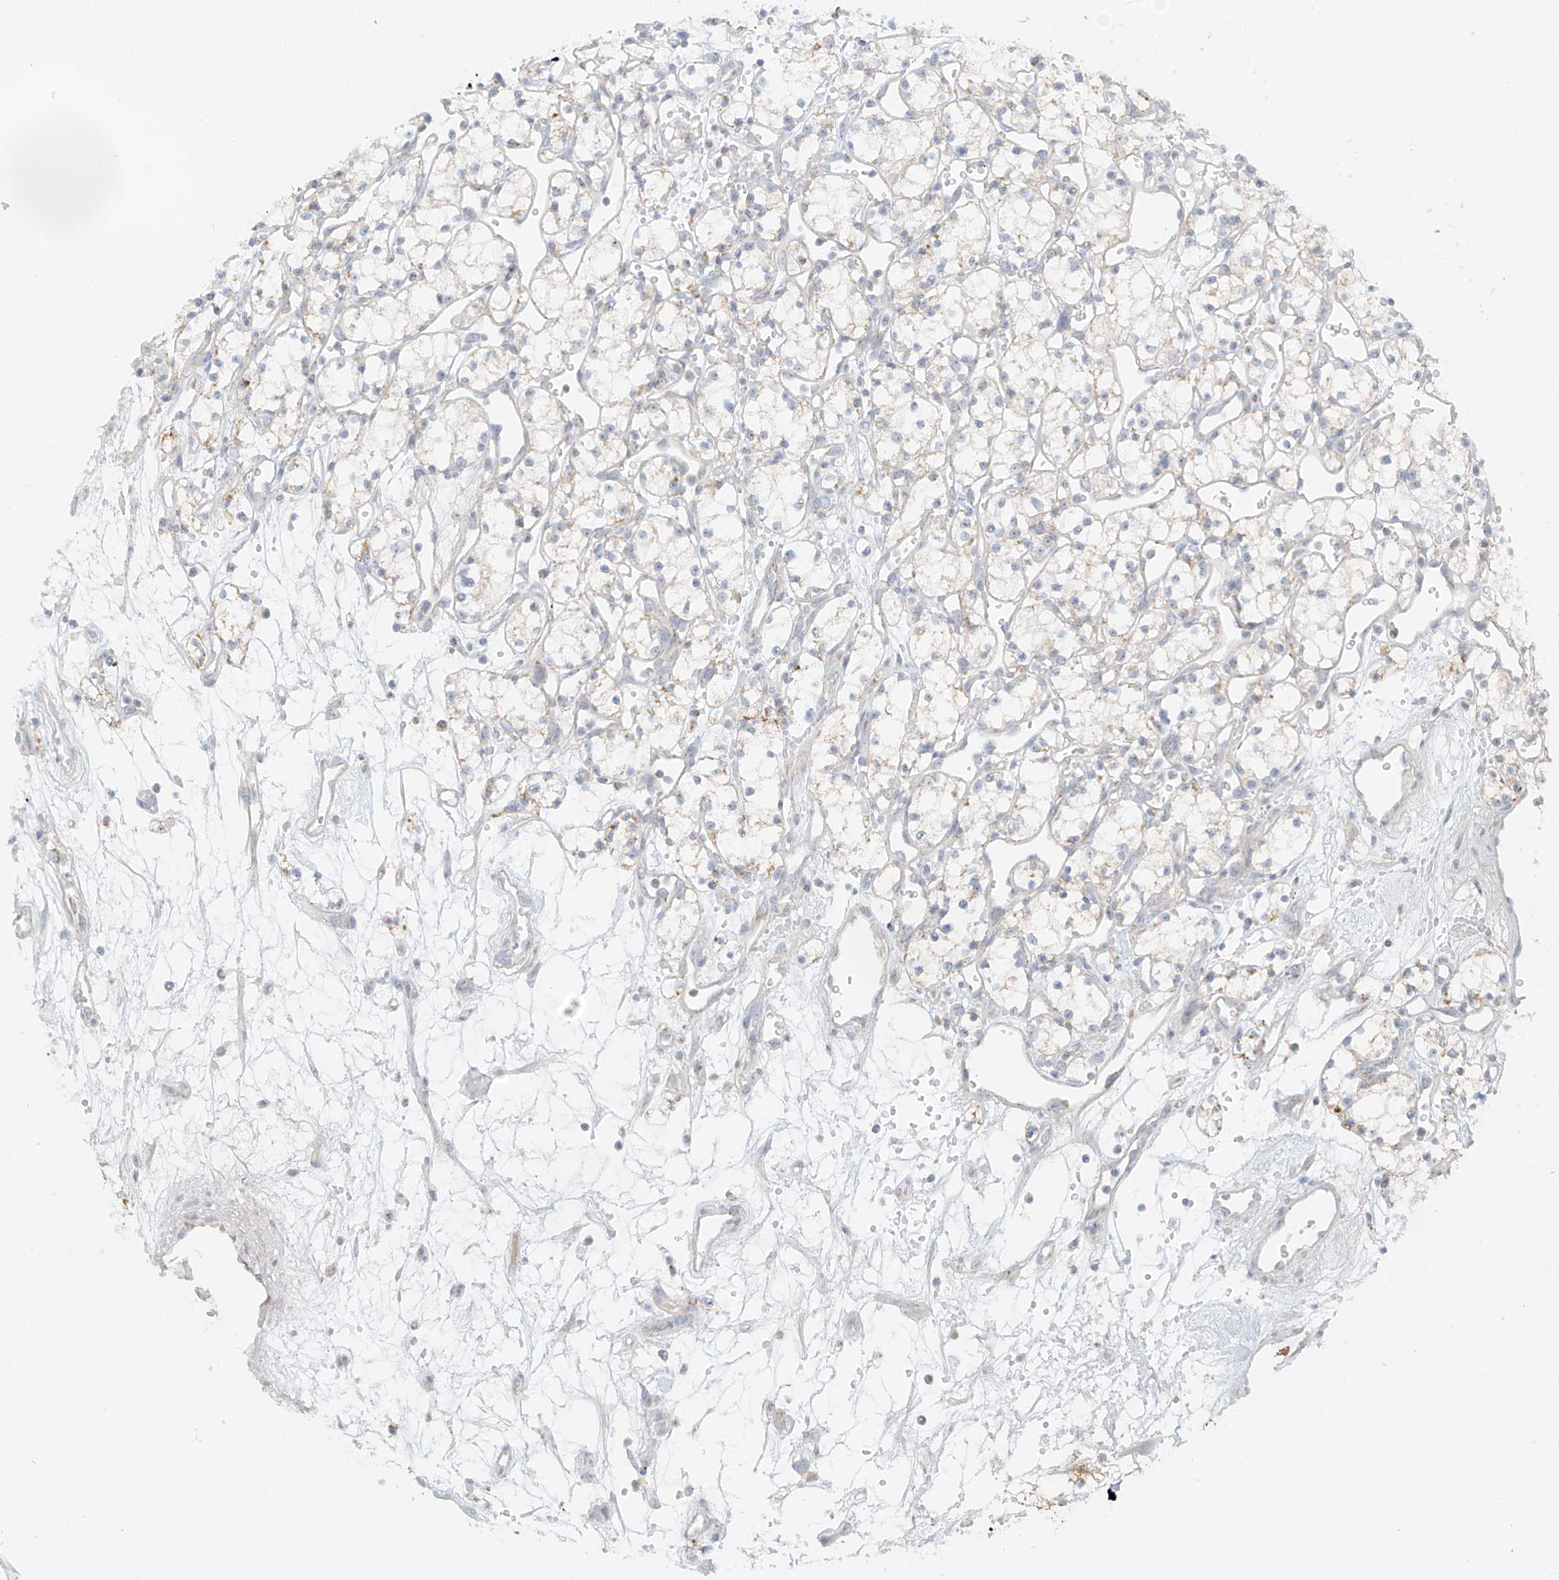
{"staining": {"intensity": "negative", "quantity": "none", "location": "none"}, "tissue": "renal cancer", "cell_type": "Tumor cells", "image_type": "cancer", "snomed": [{"axis": "morphology", "description": "Adenocarcinoma, NOS"}, {"axis": "topography", "description": "Kidney"}], "caption": "A photomicrograph of adenocarcinoma (renal) stained for a protein exhibits no brown staining in tumor cells. (IHC, brightfield microscopy, high magnification).", "gene": "UST", "patient": {"sex": "male", "age": 59}}